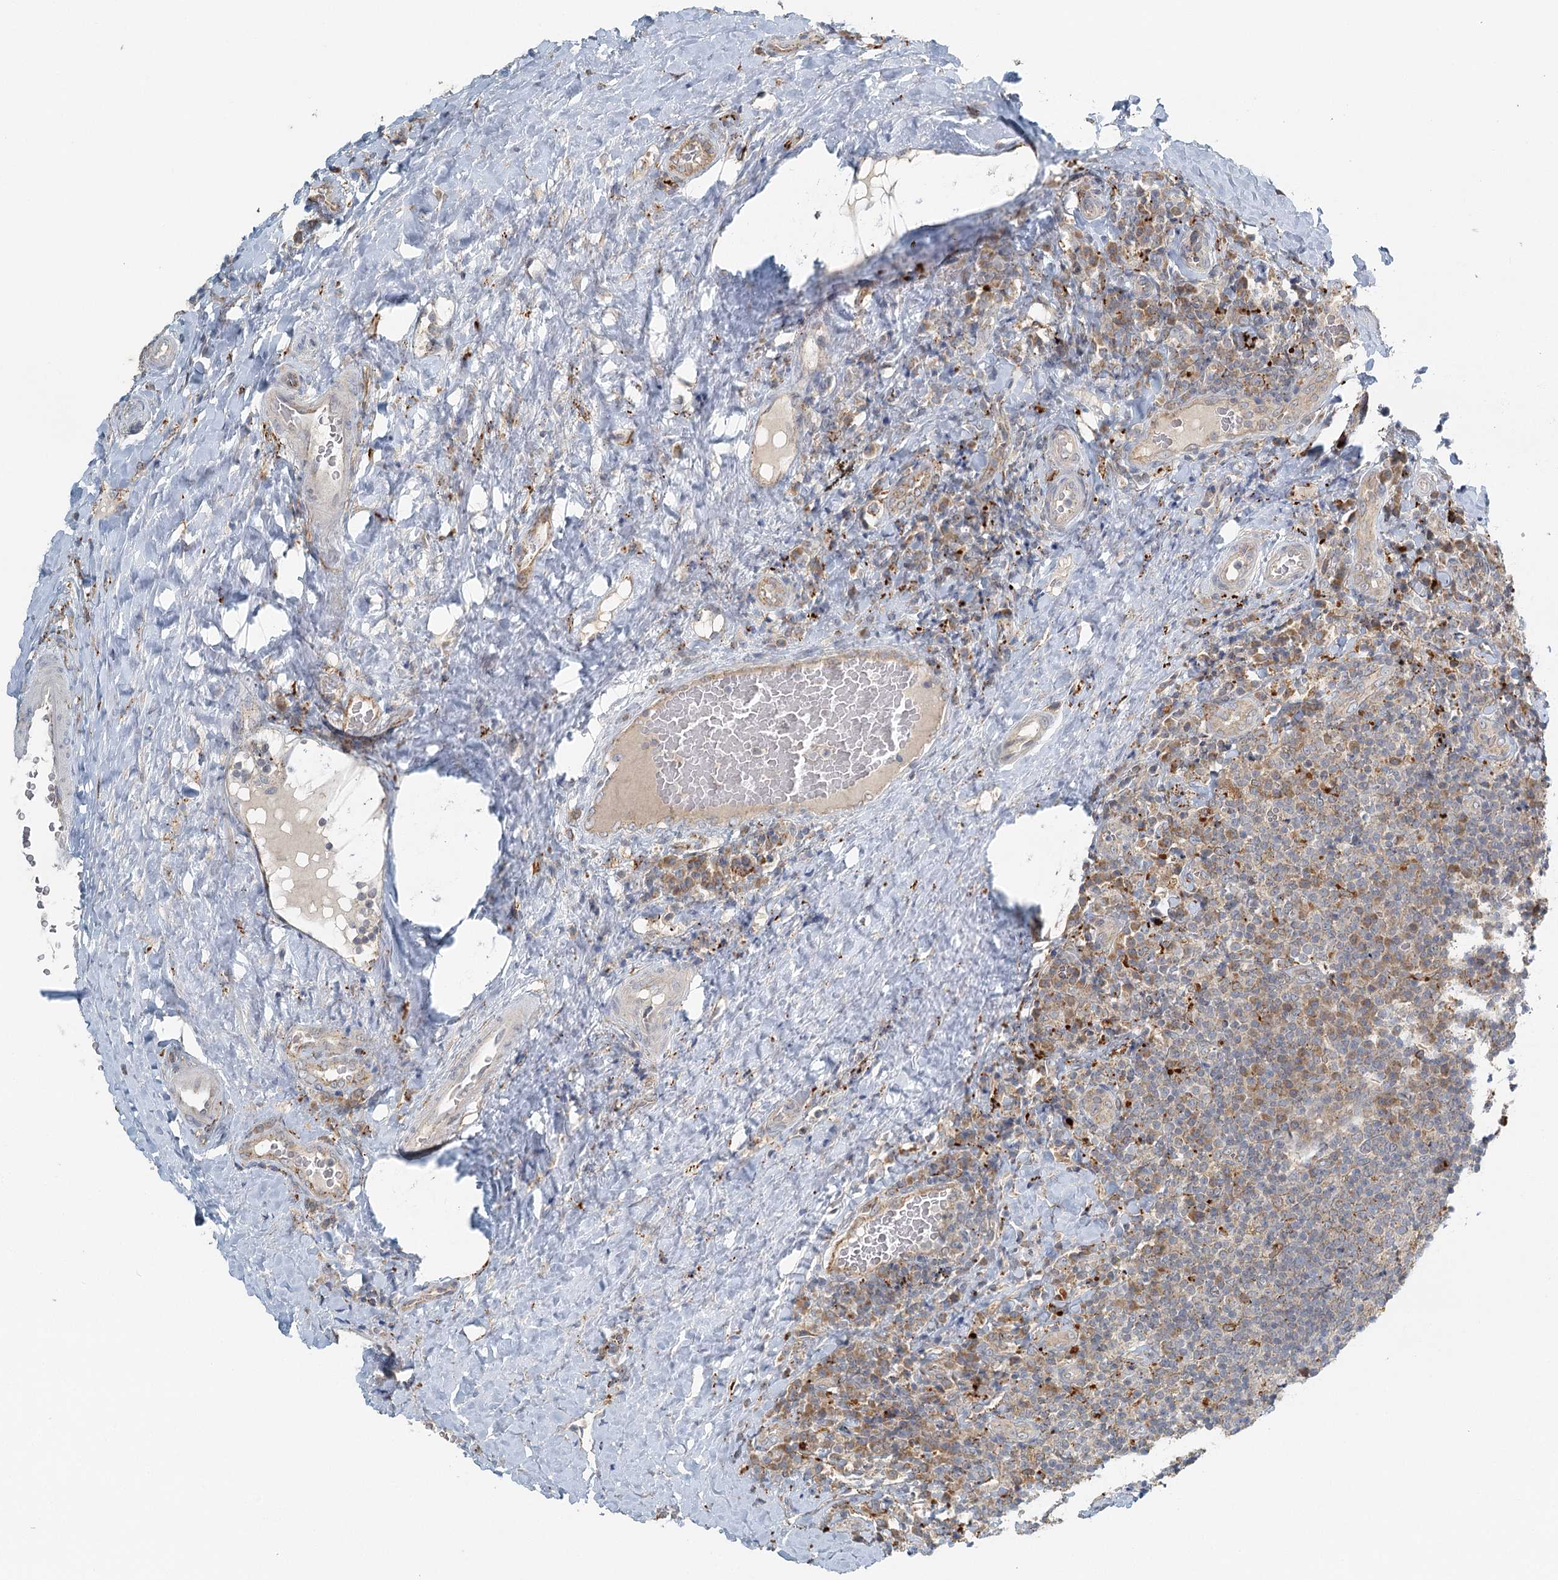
{"staining": {"intensity": "weak", "quantity": "<25%", "location": "cytoplasmic/membranous"}, "tissue": "tonsil", "cell_type": "Germinal center cells", "image_type": "normal", "snomed": [{"axis": "morphology", "description": "Normal tissue, NOS"}, {"axis": "topography", "description": "Tonsil"}], "caption": "An image of tonsil stained for a protein demonstrates no brown staining in germinal center cells. Nuclei are stained in blue.", "gene": "VSIG1", "patient": {"sex": "male", "age": 17}}